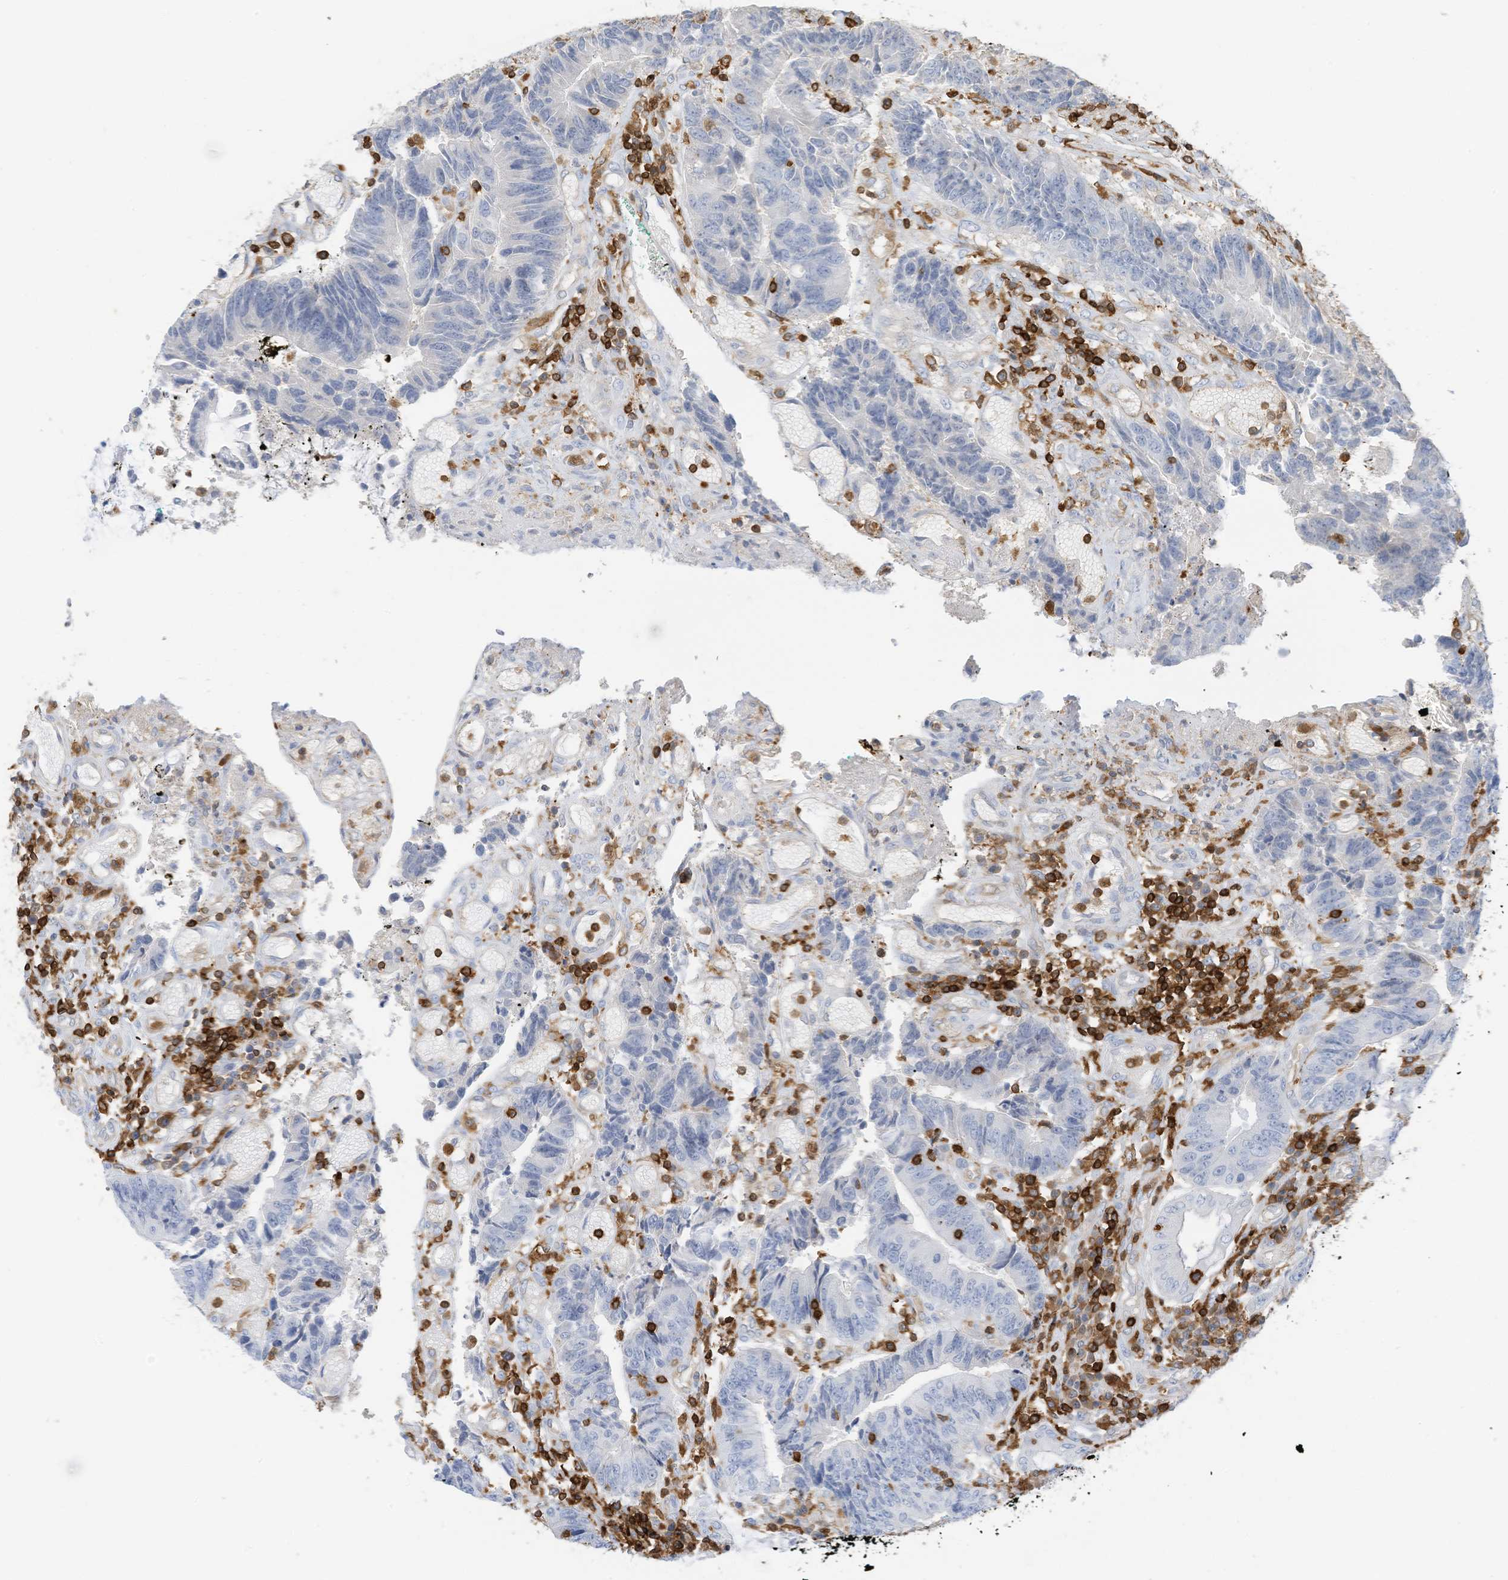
{"staining": {"intensity": "negative", "quantity": "none", "location": "none"}, "tissue": "colorectal cancer", "cell_type": "Tumor cells", "image_type": "cancer", "snomed": [{"axis": "morphology", "description": "Adenocarcinoma, NOS"}, {"axis": "topography", "description": "Rectum"}], "caption": "This is an immunohistochemistry photomicrograph of colorectal cancer (adenocarcinoma). There is no positivity in tumor cells.", "gene": "ARHGAP25", "patient": {"sex": "male", "age": 84}}